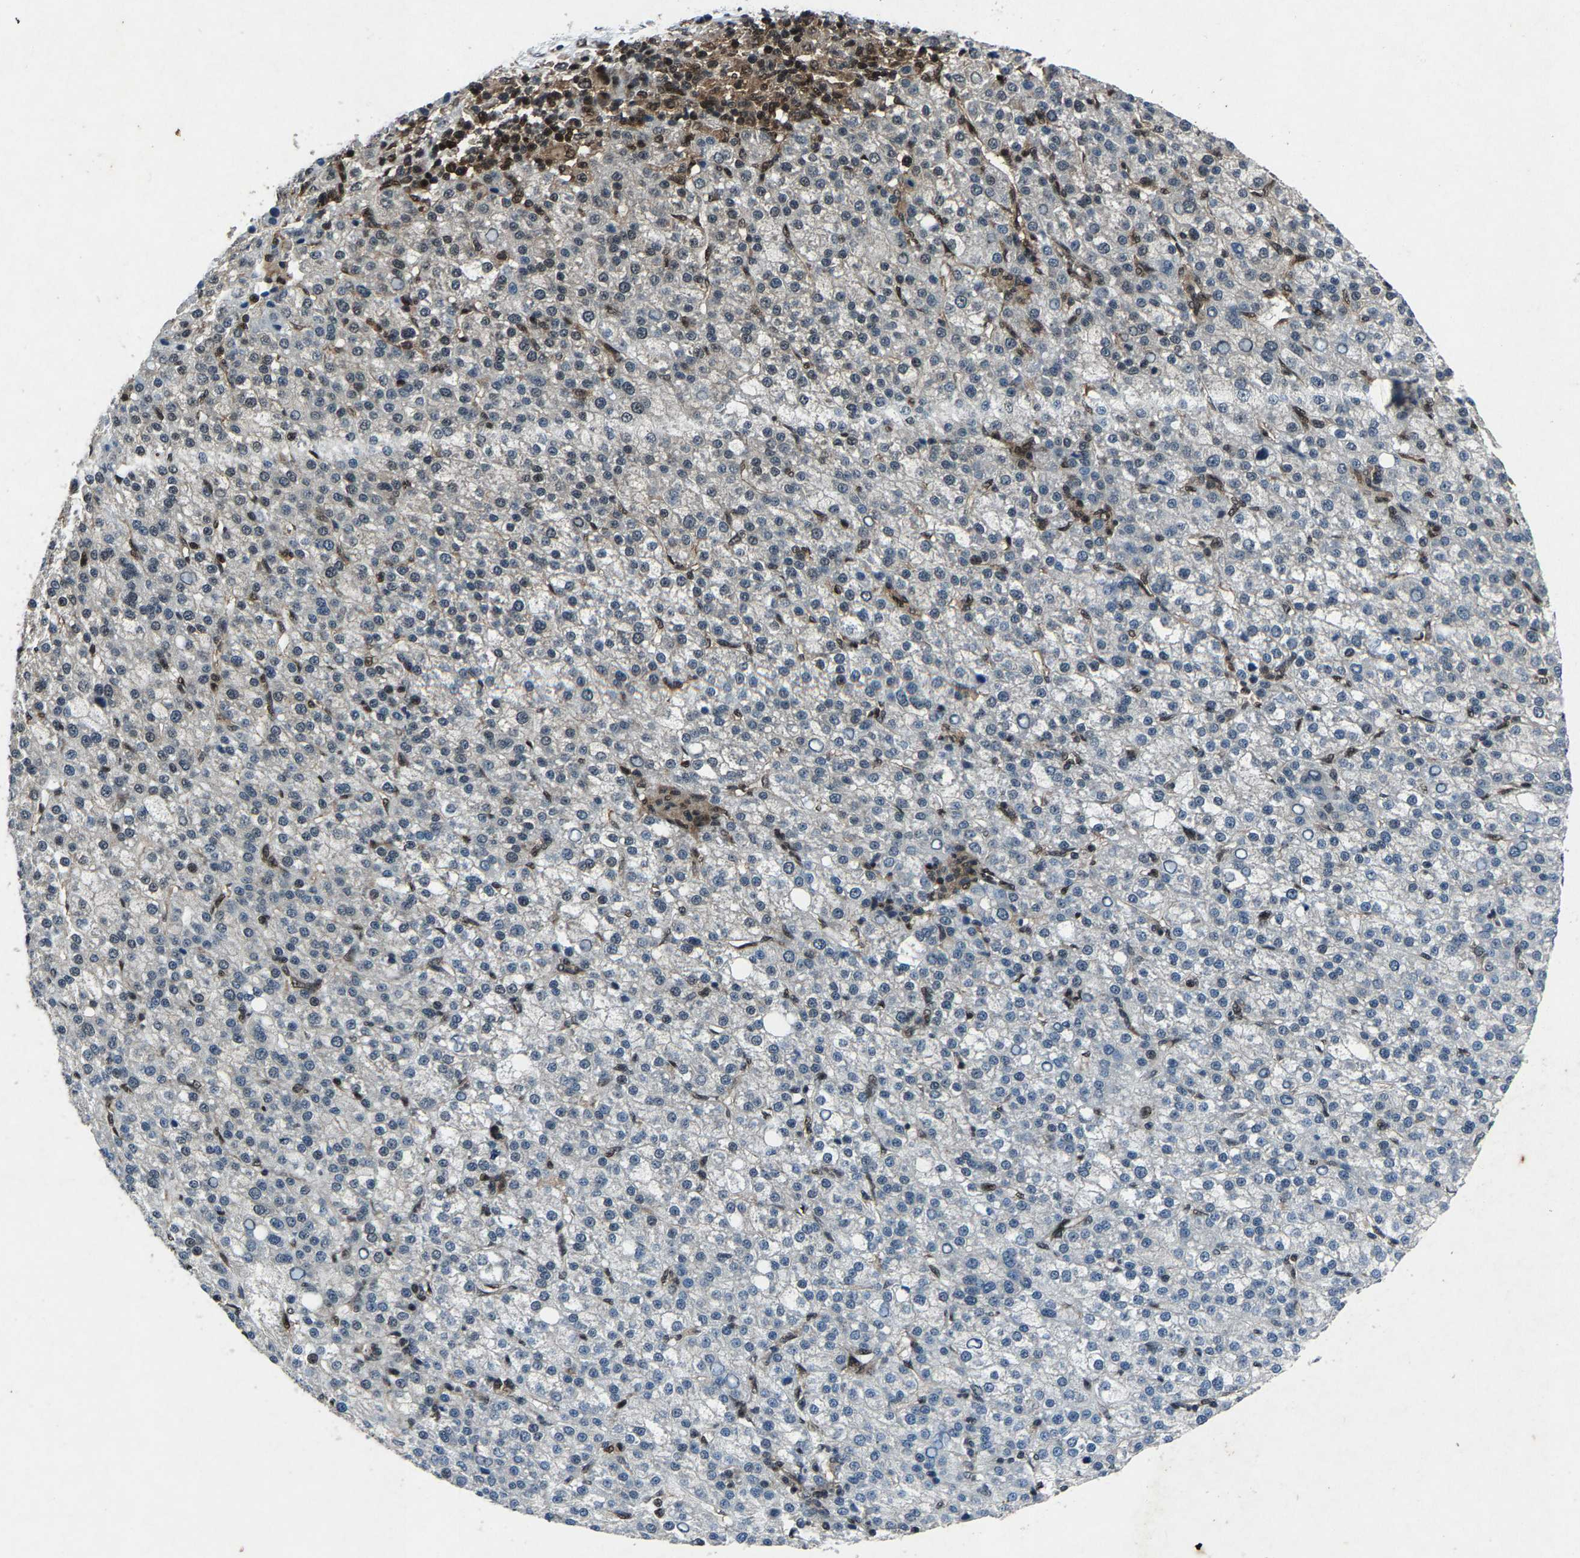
{"staining": {"intensity": "negative", "quantity": "none", "location": "none"}, "tissue": "liver cancer", "cell_type": "Tumor cells", "image_type": "cancer", "snomed": [{"axis": "morphology", "description": "Carcinoma, Hepatocellular, NOS"}, {"axis": "topography", "description": "Liver"}], "caption": "Immunohistochemistry micrograph of neoplastic tissue: human liver cancer stained with DAB shows no significant protein staining in tumor cells.", "gene": "ATXN3", "patient": {"sex": "female", "age": 58}}